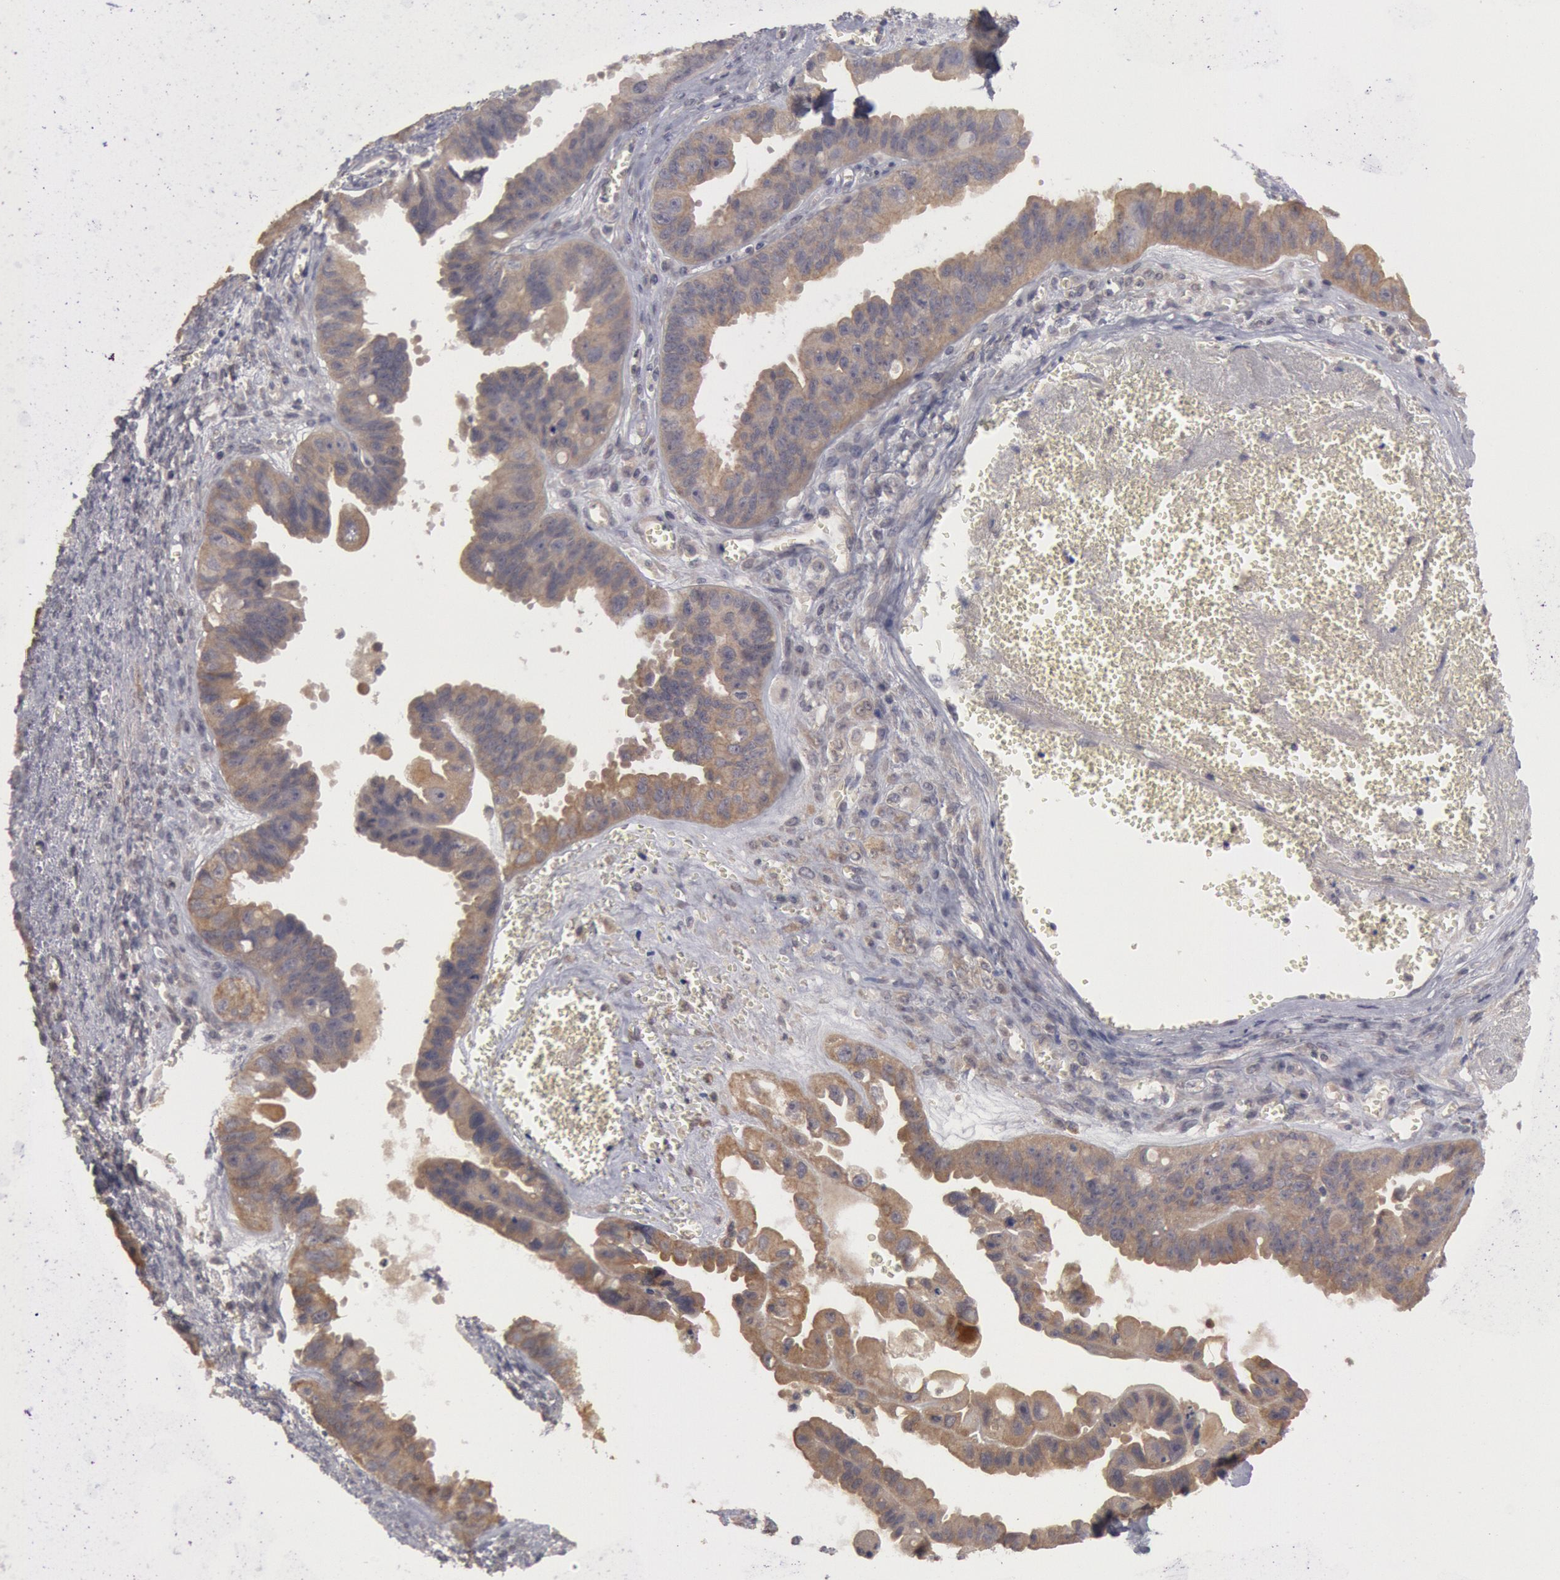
{"staining": {"intensity": "weak", "quantity": ">75%", "location": "cytoplasmic/membranous"}, "tissue": "ovarian cancer", "cell_type": "Tumor cells", "image_type": "cancer", "snomed": [{"axis": "morphology", "description": "Carcinoma, endometroid"}, {"axis": "topography", "description": "Ovary"}], "caption": "Tumor cells demonstrate low levels of weak cytoplasmic/membranous positivity in approximately >75% of cells in ovarian cancer (endometroid carcinoma).", "gene": "ZFP36L1", "patient": {"sex": "female", "age": 85}}